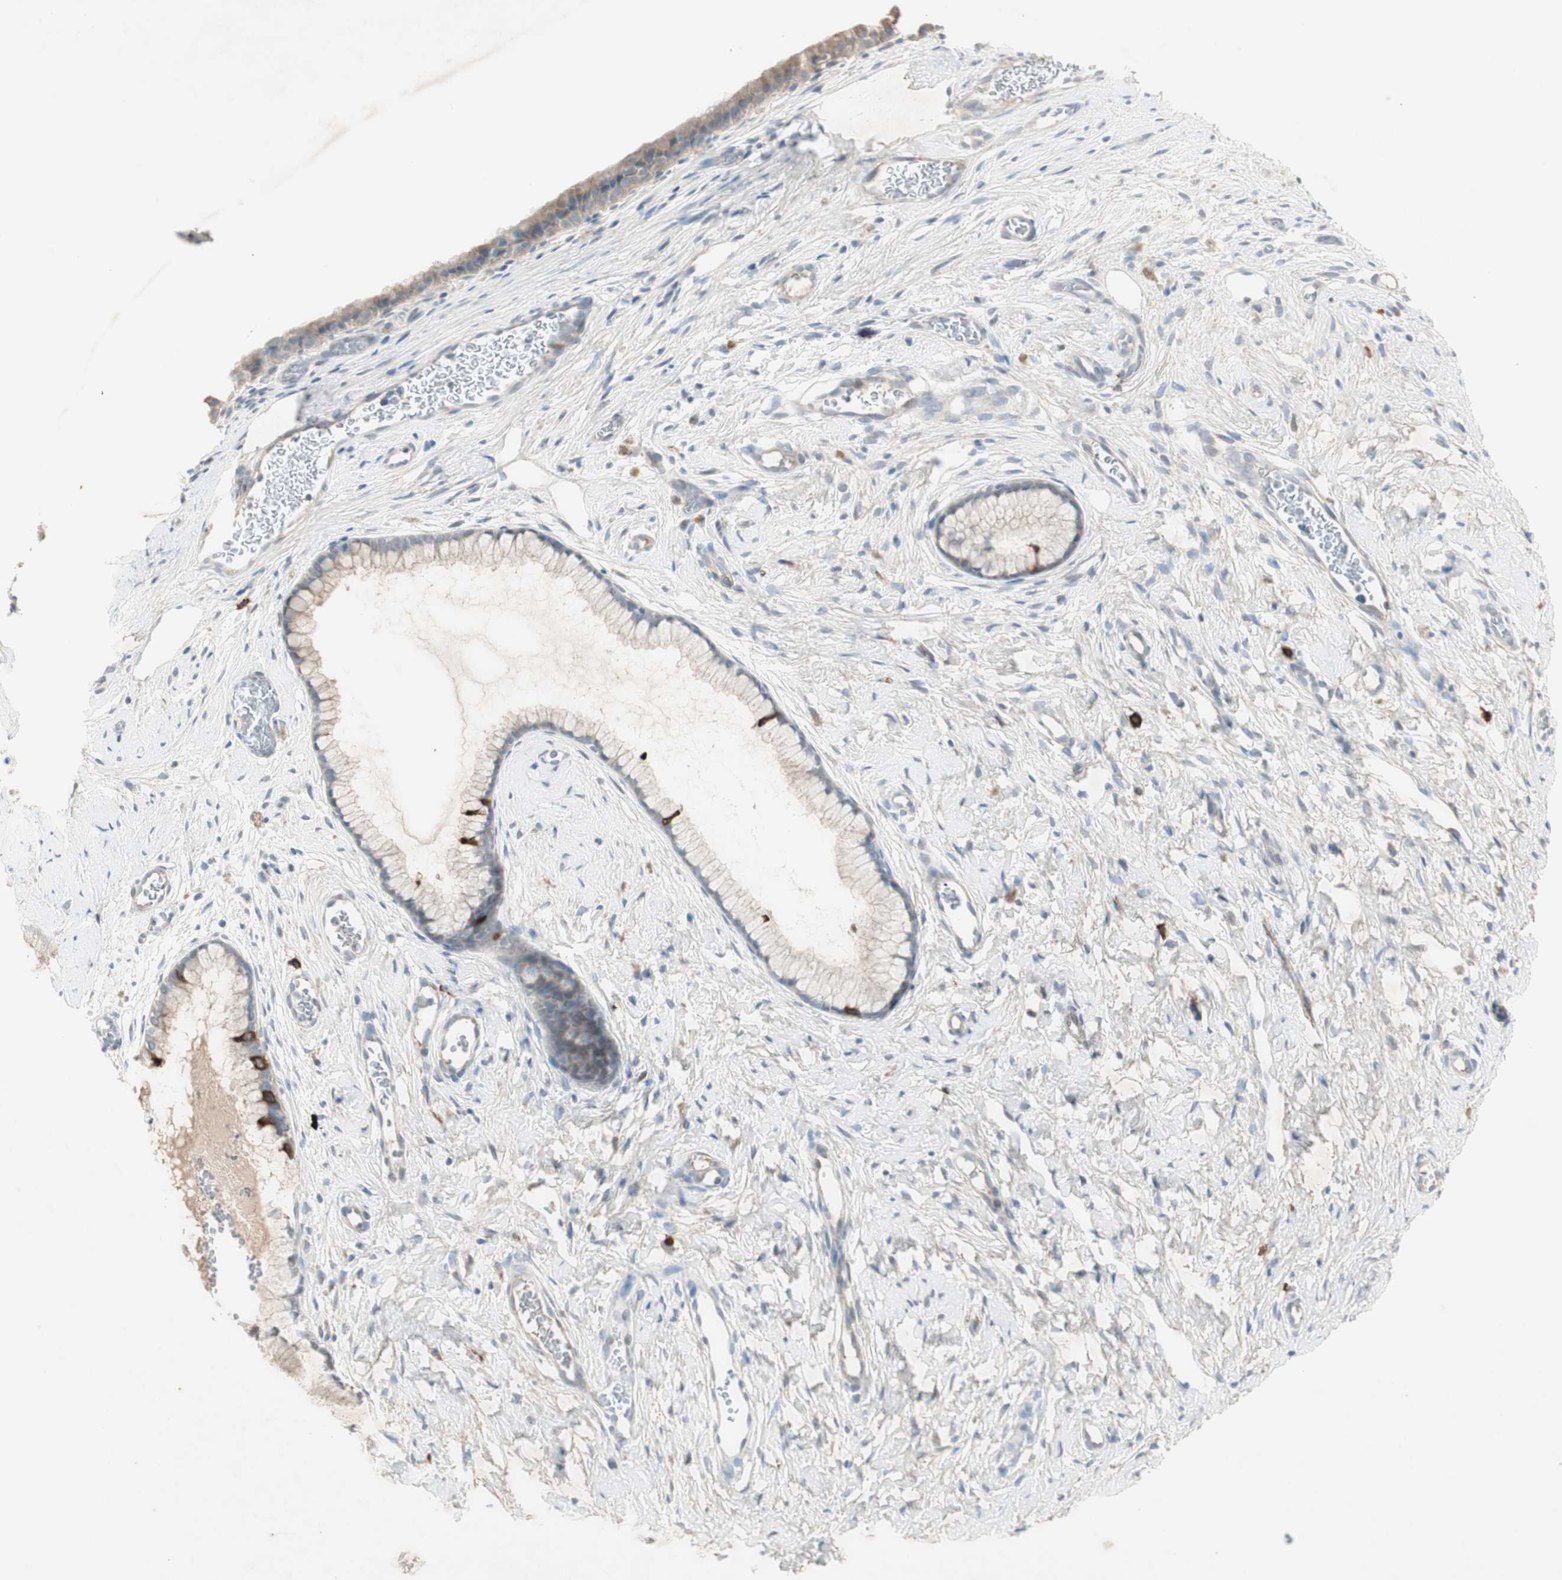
{"staining": {"intensity": "moderate", "quantity": "<25%", "location": "cytoplasmic/membranous"}, "tissue": "cervix", "cell_type": "Glandular cells", "image_type": "normal", "snomed": [{"axis": "morphology", "description": "Normal tissue, NOS"}, {"axis": "topography", "description": "Cervix"}], "caption": "Brown immunohistochemical staining in benign human cervix shows moderate cytoplasmic/membranous positivity in about <25% of glandular cells.", "gene": "MAPRE3", "patient": {"sex": "female", "age": 65}}